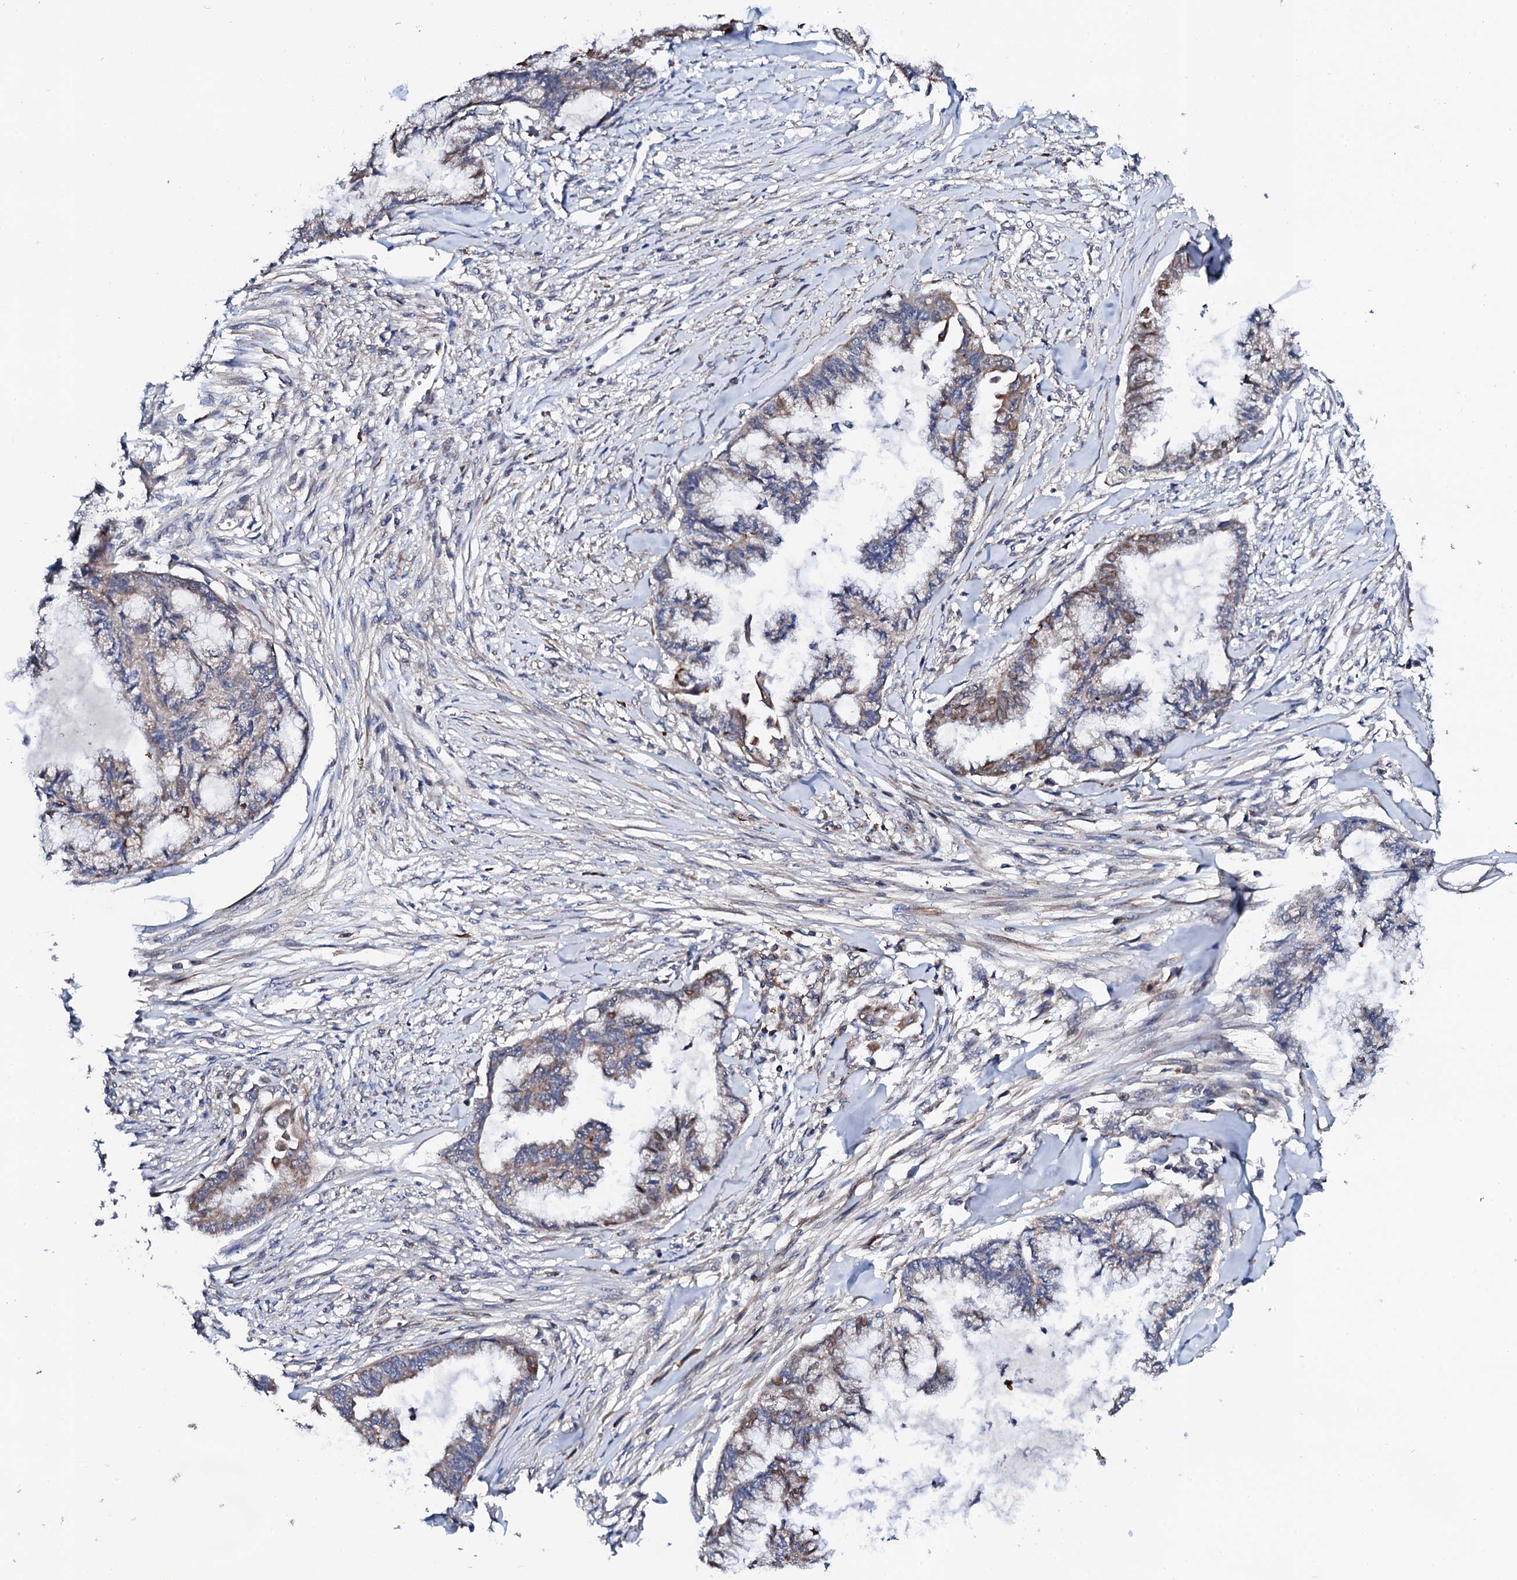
{"staining": {"intensity": "weak", "quantity": "<25%", "location": "cytoplasmic/membranous"}, "tissue": "endometrial cancer", "cell_type": "Tumor cells", "image_type": "cancer", "snomed": [{"axis": "morphology", "description": "Adenocarcinoma, NOS"}, {"axis": "topography", "description": "Endometrium"}], "caption": "Immunohistochemistry image of human endometrial cancer stained for a protein (brown), which exhibits no positivity in tumor cells.", "gene": "COG4", "patient": {"sex": "female", "age": 86}}